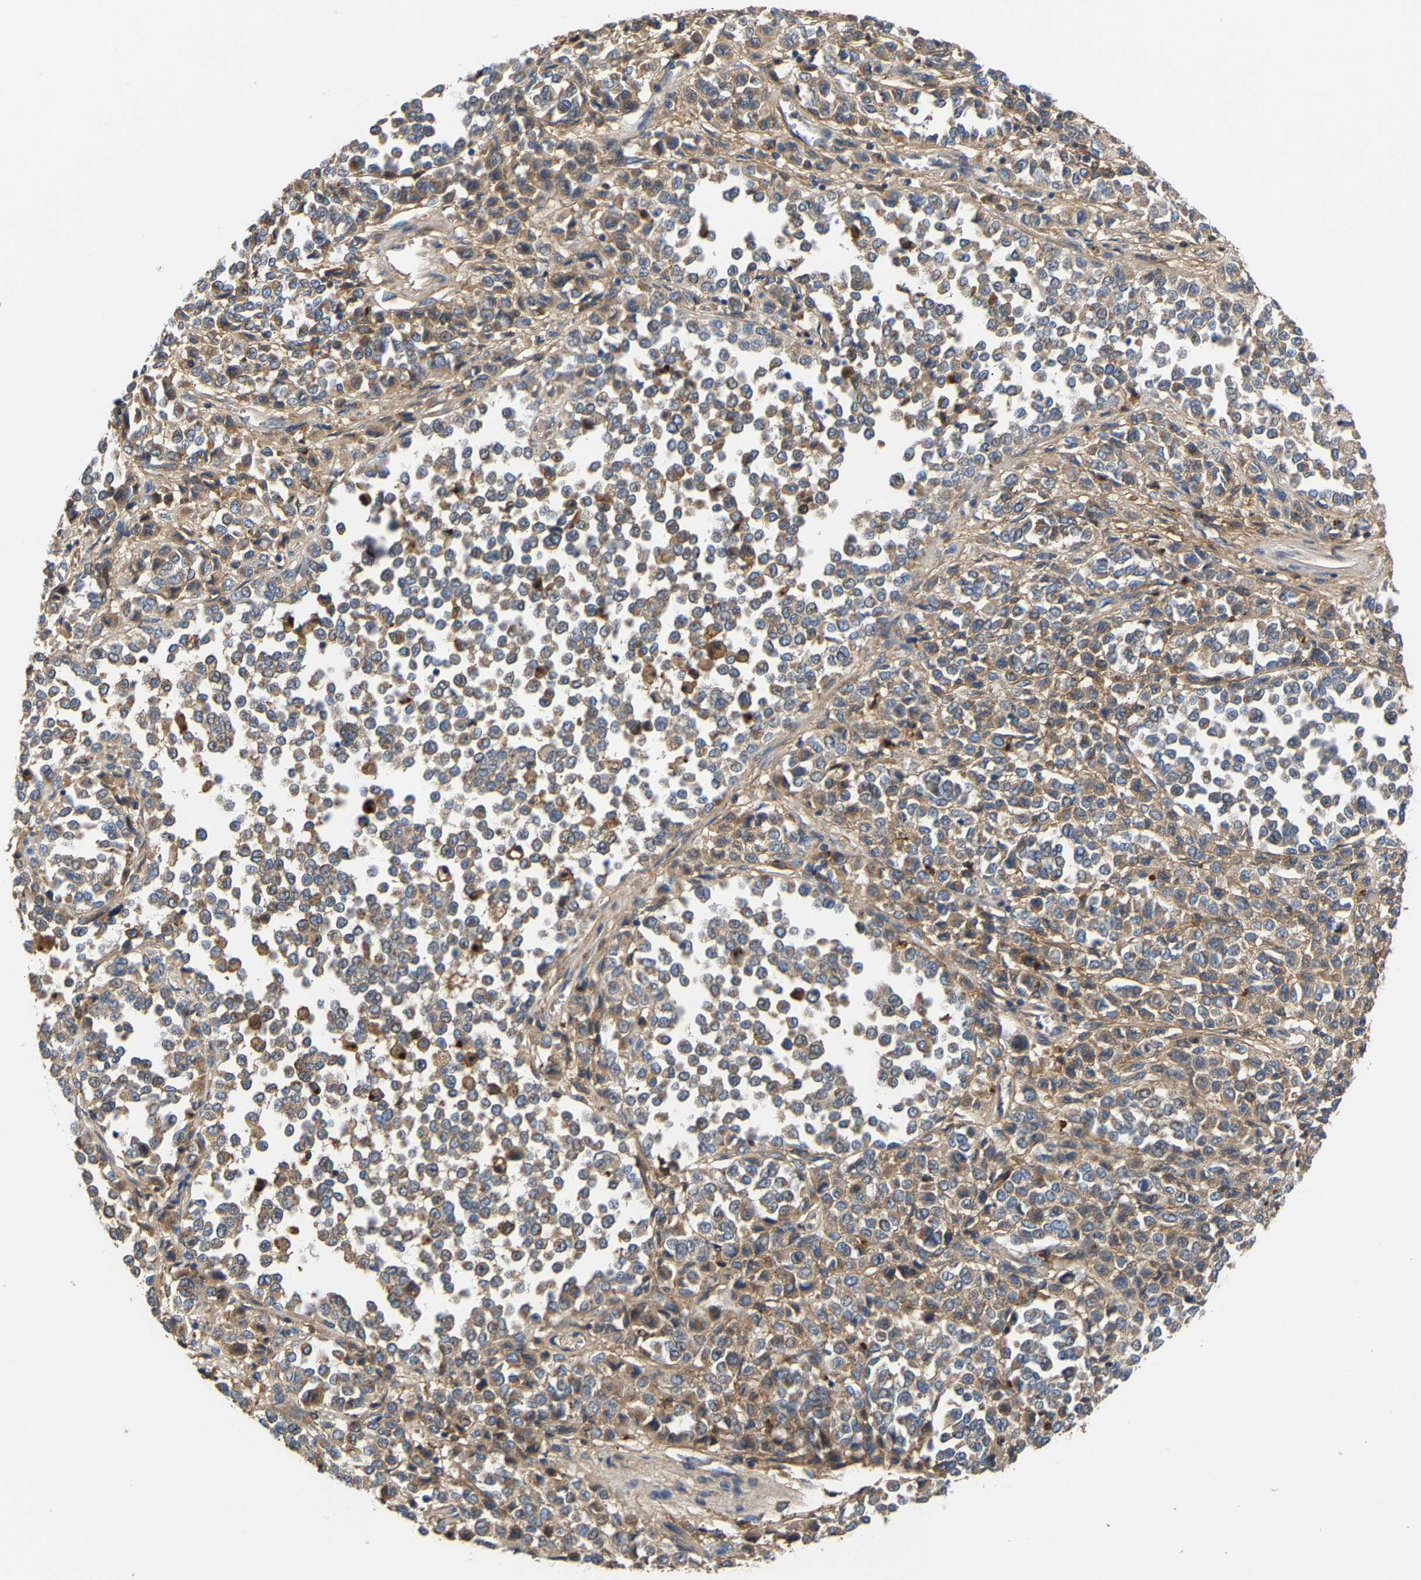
{"staining": {"intensity": "moderate", "quantity": ">75%", "location": "cytoplasmic/membranous"}, "tissue": "melanoma", "cell_type": "Tumor cells", "image_type": "cancer", "snomed": [{"axis": "morphology", "description": "Malignant melanoma, Metastatic site"}, {"axis": "topography", "description": "Pancreas"}], "caption": "A brown stain highlights moderate cytoplasmic/membranous positivity of a protein in human melanoma tumor cells.", "gene": "CCDC171", "patient": {"sex": "female", "age": 30}}